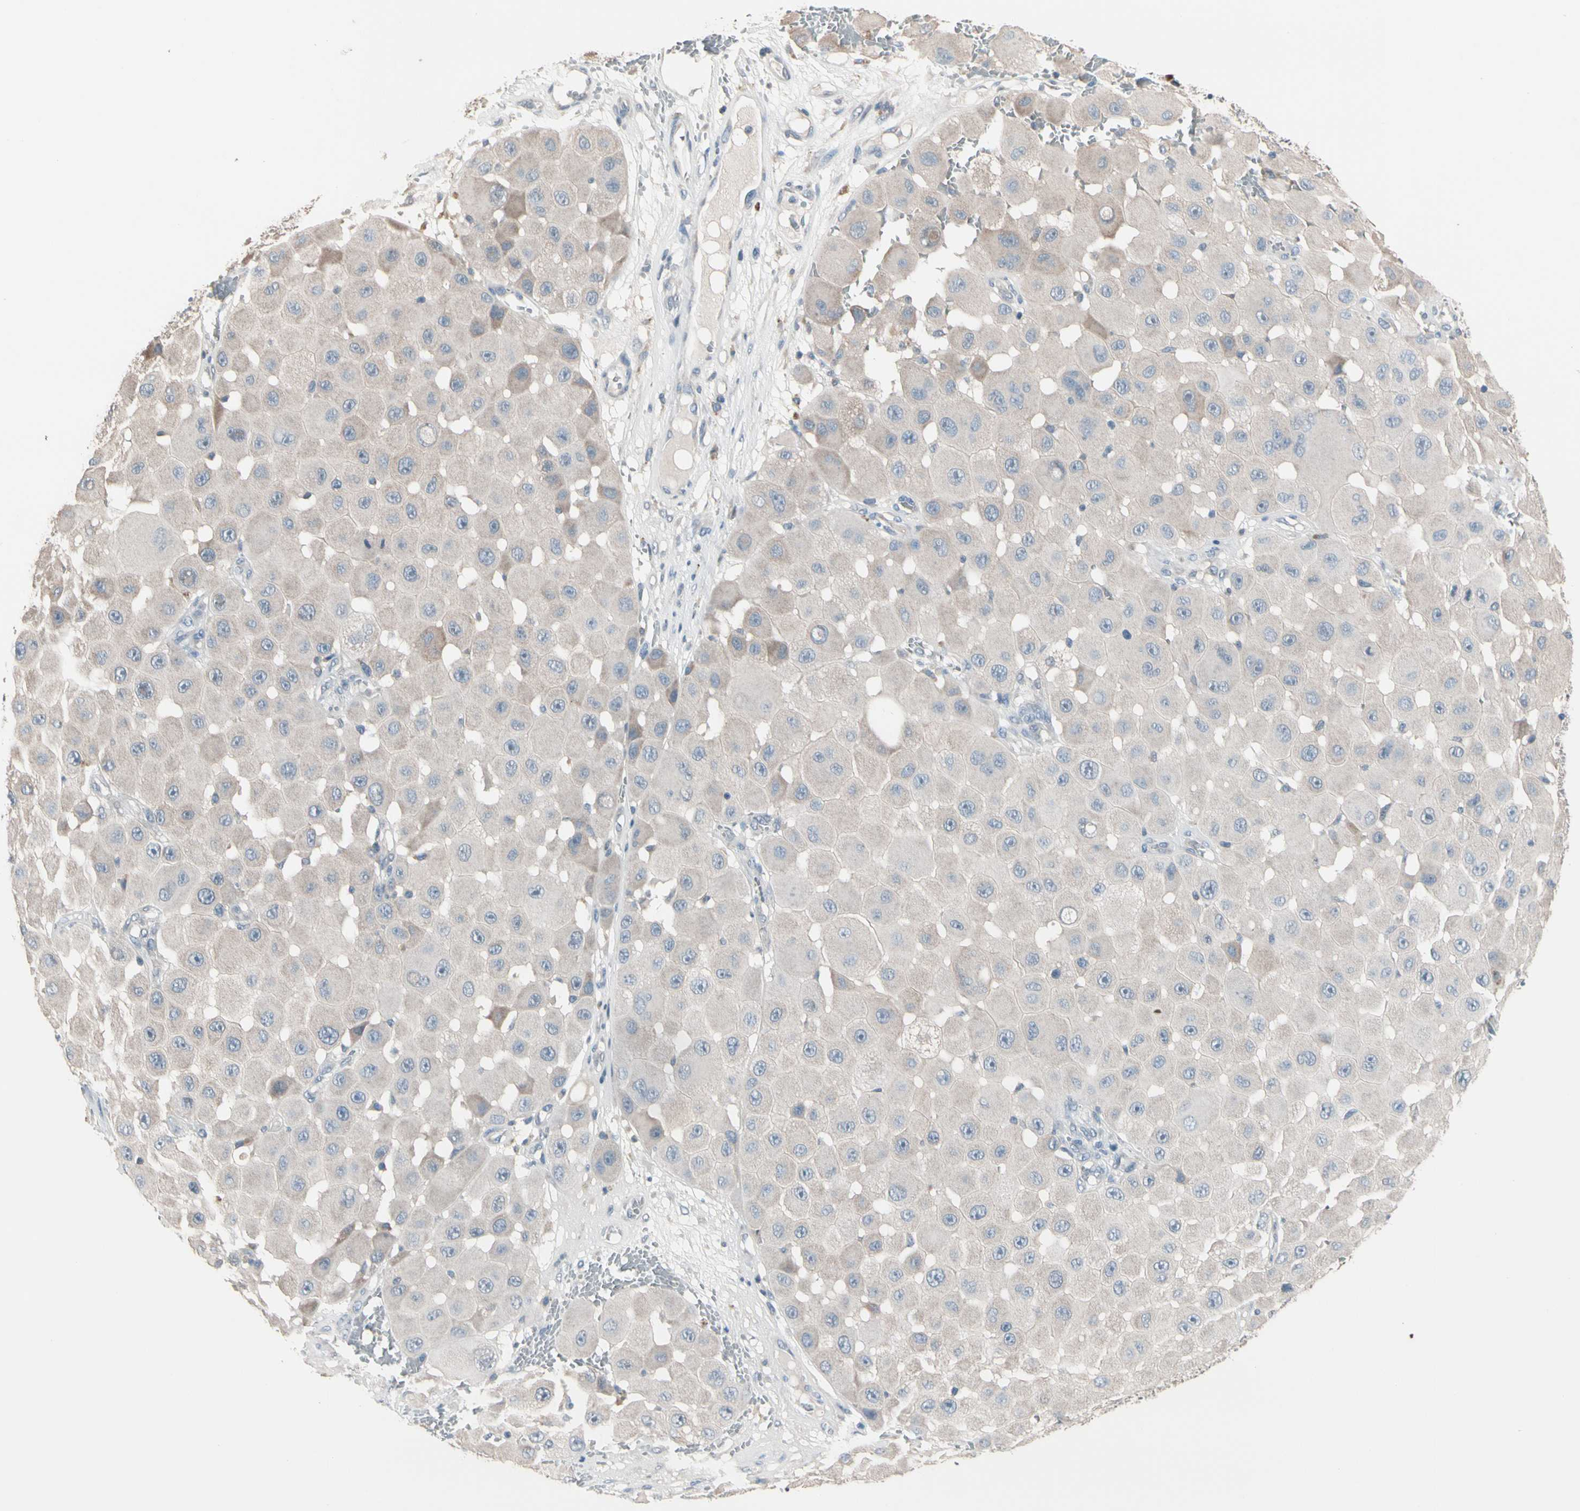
{"staining": {"intensity": "weak", "quantity": ">75%", "location": "cytoplasmic/membranous"}, "tissue": "melanoma", "cell_type": "Tumor cells", "image_type": "cancer", "snomed": [{"axis": "morphology", "description": "Malignant melanoma, NOS"}, {"axis": "topography", "description": "Skin"}], "caption": "Immunohistochemical staining of malignant melanoma demonstrates low levels of weak cytoplasmic/membranous expression in approximately >75% of tumor cells.", "gene": "SV2A", "patient": {"sex": "female", "age": 81}}